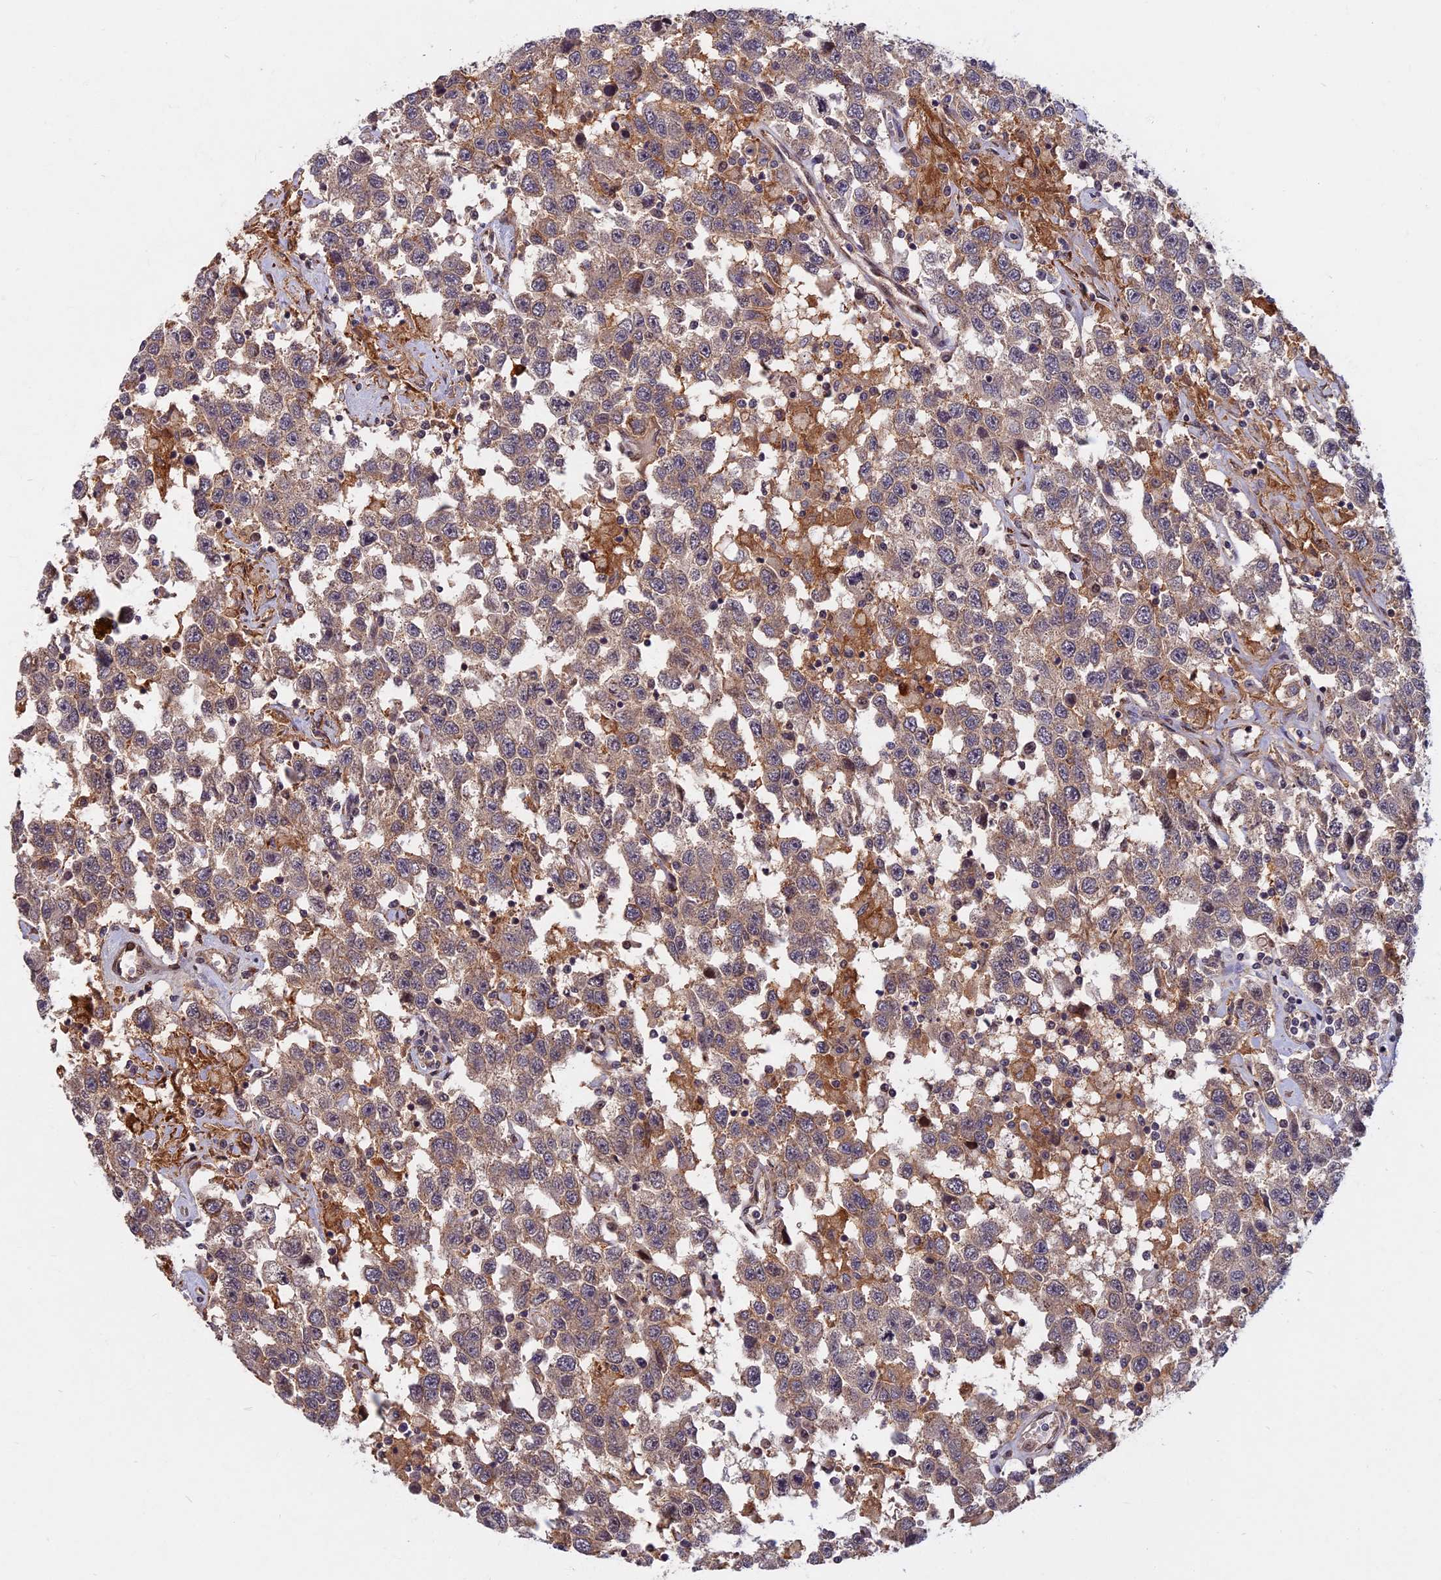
{"staining": {"intensity": "weak", "quantity": "25%-75%", "location": "cytoplasmic/membranous"}, "tissue": "testis cancer", "cell_type": "Tumor cells", "image_type": "cancer", "snomed": [{"axis": "morphology", "description": "Seminoma, NOS"}, {"axis": "topography", "description": "Testis"}], "caption": "Protein expression analysis of human testis seminoma reveals weak cytoplasmic/membranous expression in about 25%-75% of tumor cells. (brown staining indicates protein expression, while blue staining denotes nuclei).", "gene": "SPG11", "patient": {"sex": "male", "age": 41}}